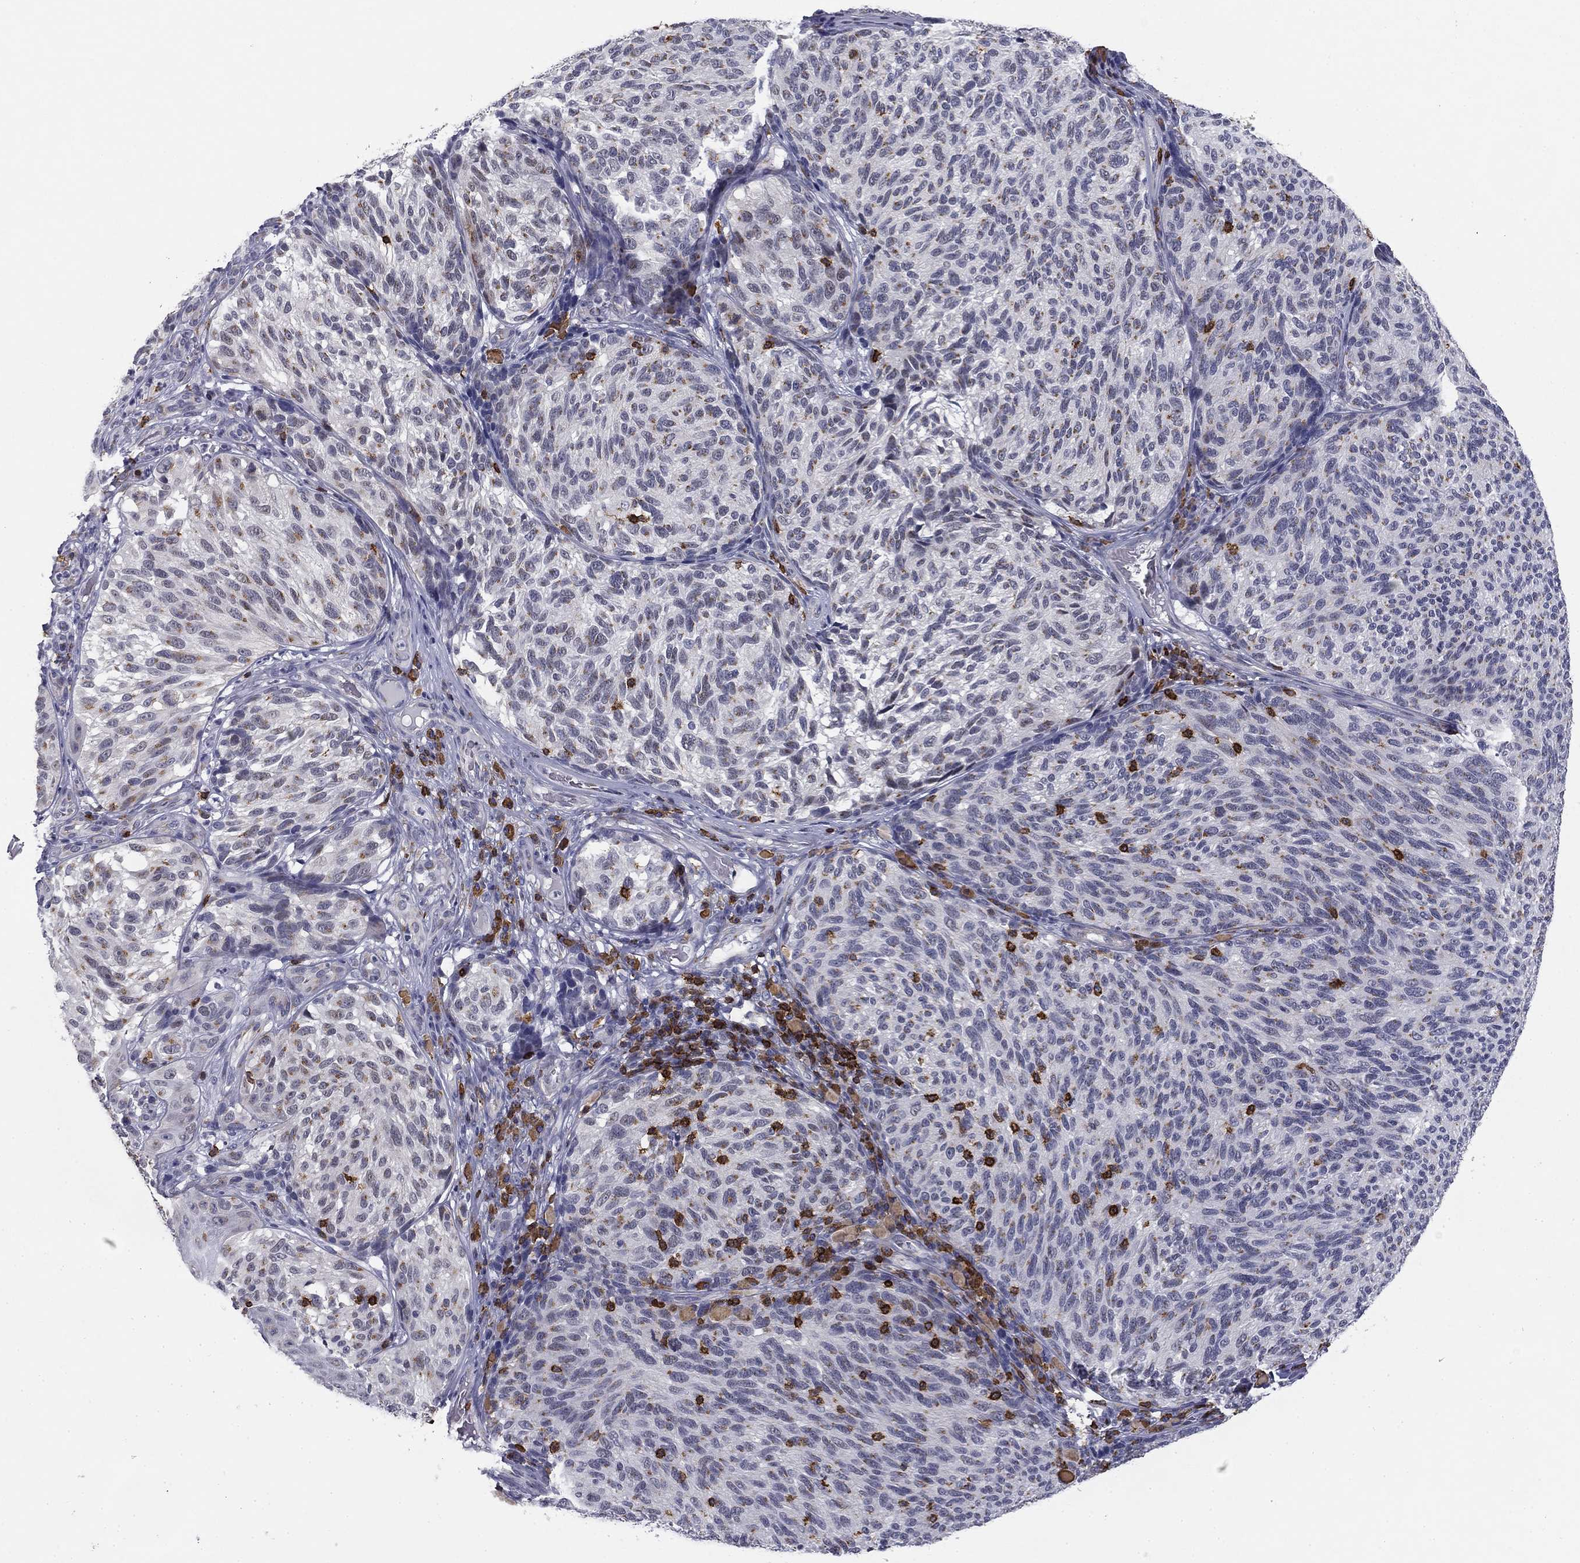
{"staining": {"intensity": "negative", "quantity": "none", "location": "none"}, "tissue": "melanoma", "cell_type": "Tumor cells", "image_type": "cancer", "snomed": [{"axis": "morphology", "description": "Malignant melanoma, NOS"}, {"axis": "topography", "description": "Skin"}], "caption": "Melanoma was stained to show a protein in brown. There is no significant positivity in tumor cells. (Brightfield microscopy of DAB immunohistochemistry at high magnification).", "gene": "TRAT1", "patient": {"sex": "female", "age": 73}}